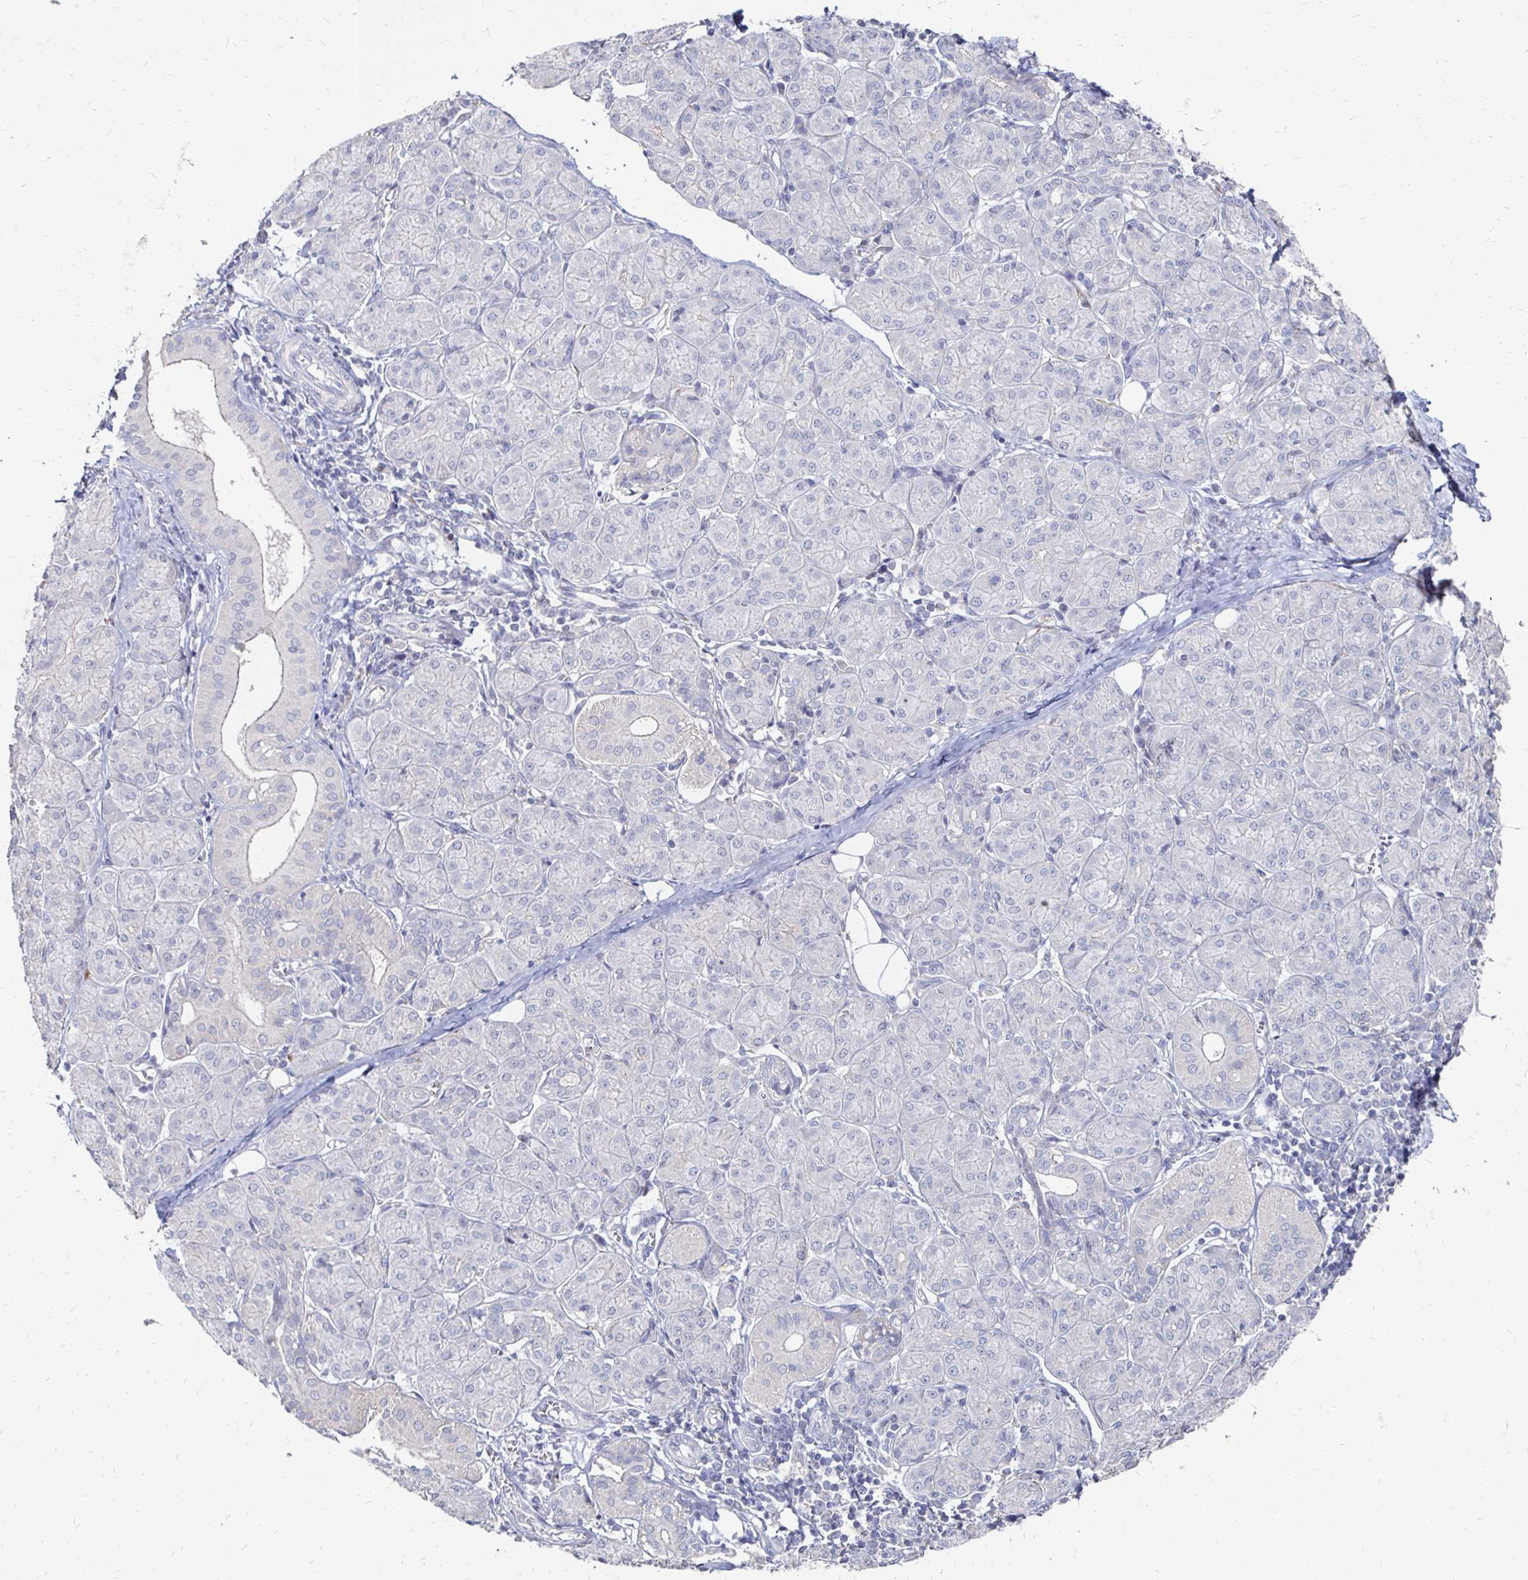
{"staining": {"intensity": "negative", "quantity": "none", "location": "none"}, "tissue": "salivary gland", "cell_type": "Glandular cells", "image_type": "normal", "snomed": [{"axis": "morphology", "description": "Normal tissue, NOS"}, {"axis": "morphology", "description": "Inflammation, NOS"}, {"axis": "topography", "description": "Lymph node"}, {"axis": "topography", "description": "Salivary gland"}], "caption": "A high-resolution micrograph shows IHC staining of benign salivary gland, which demonstrates no significant positivity in glandular cells. Brightfield microscopy of immunohistochemistry stained with DAB (brown) and hematoxylin (blue), captured at high magnification.", "gene": "ZNF727", "patient": {"sex": "male", "age": 3}}